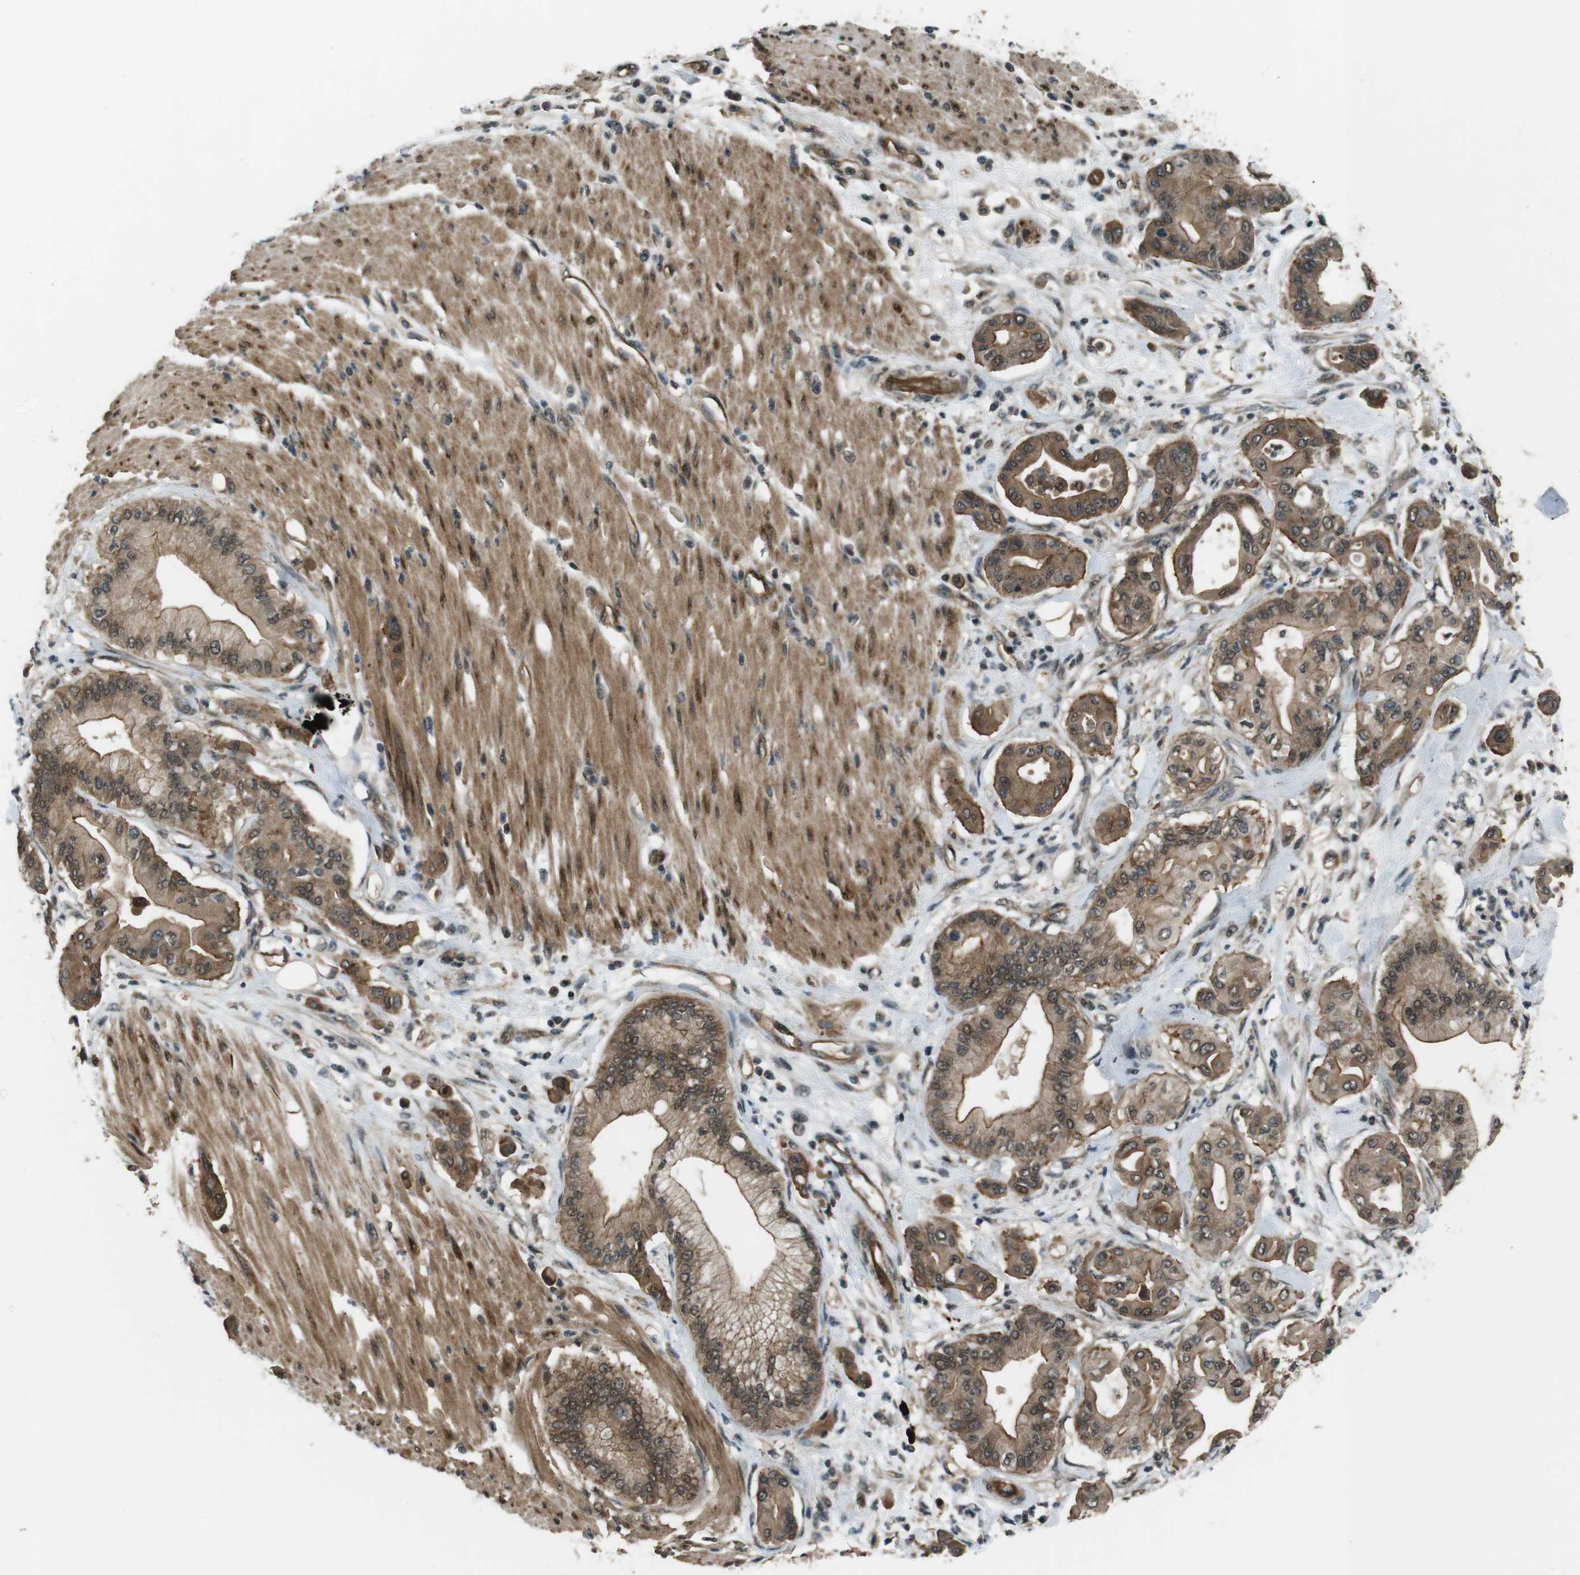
{"staining": {"intensity": "moderate", "quantity": ">75%", "location": "cytoplasmic/membranous,nuclear"}, "tissue": "pancreatic cancer", "cell_type": "Tumor cells", "image_type": "cancer", "snomed": [{"axis": "morphology", "description": "Adenocarcinoma, NOS"}, {"axis": "morphology", "description": "Adenocarcinoma, metastatic, NOS"}, {"axis": "topography", "description": "Lymph node"}, {"axis": "topography", "description": "Pancreas"}, {"axis": "topography", "description": "Duodenum"}], "caption": "Immunohistochemistry histopathology image of neoplastic tissue: pancreatic metastatic adenocarcinoma stained using immunohistochemistry exhibits medium levels of moderate protein expression localized specifically in the cytoplasmic/membranous and nuclear of tumor cells, appearing as a cytoplasmic/membranous and nuclear brown color.", "gene": "TIAM2", "patient": {"sex": "female", "age": 64}}